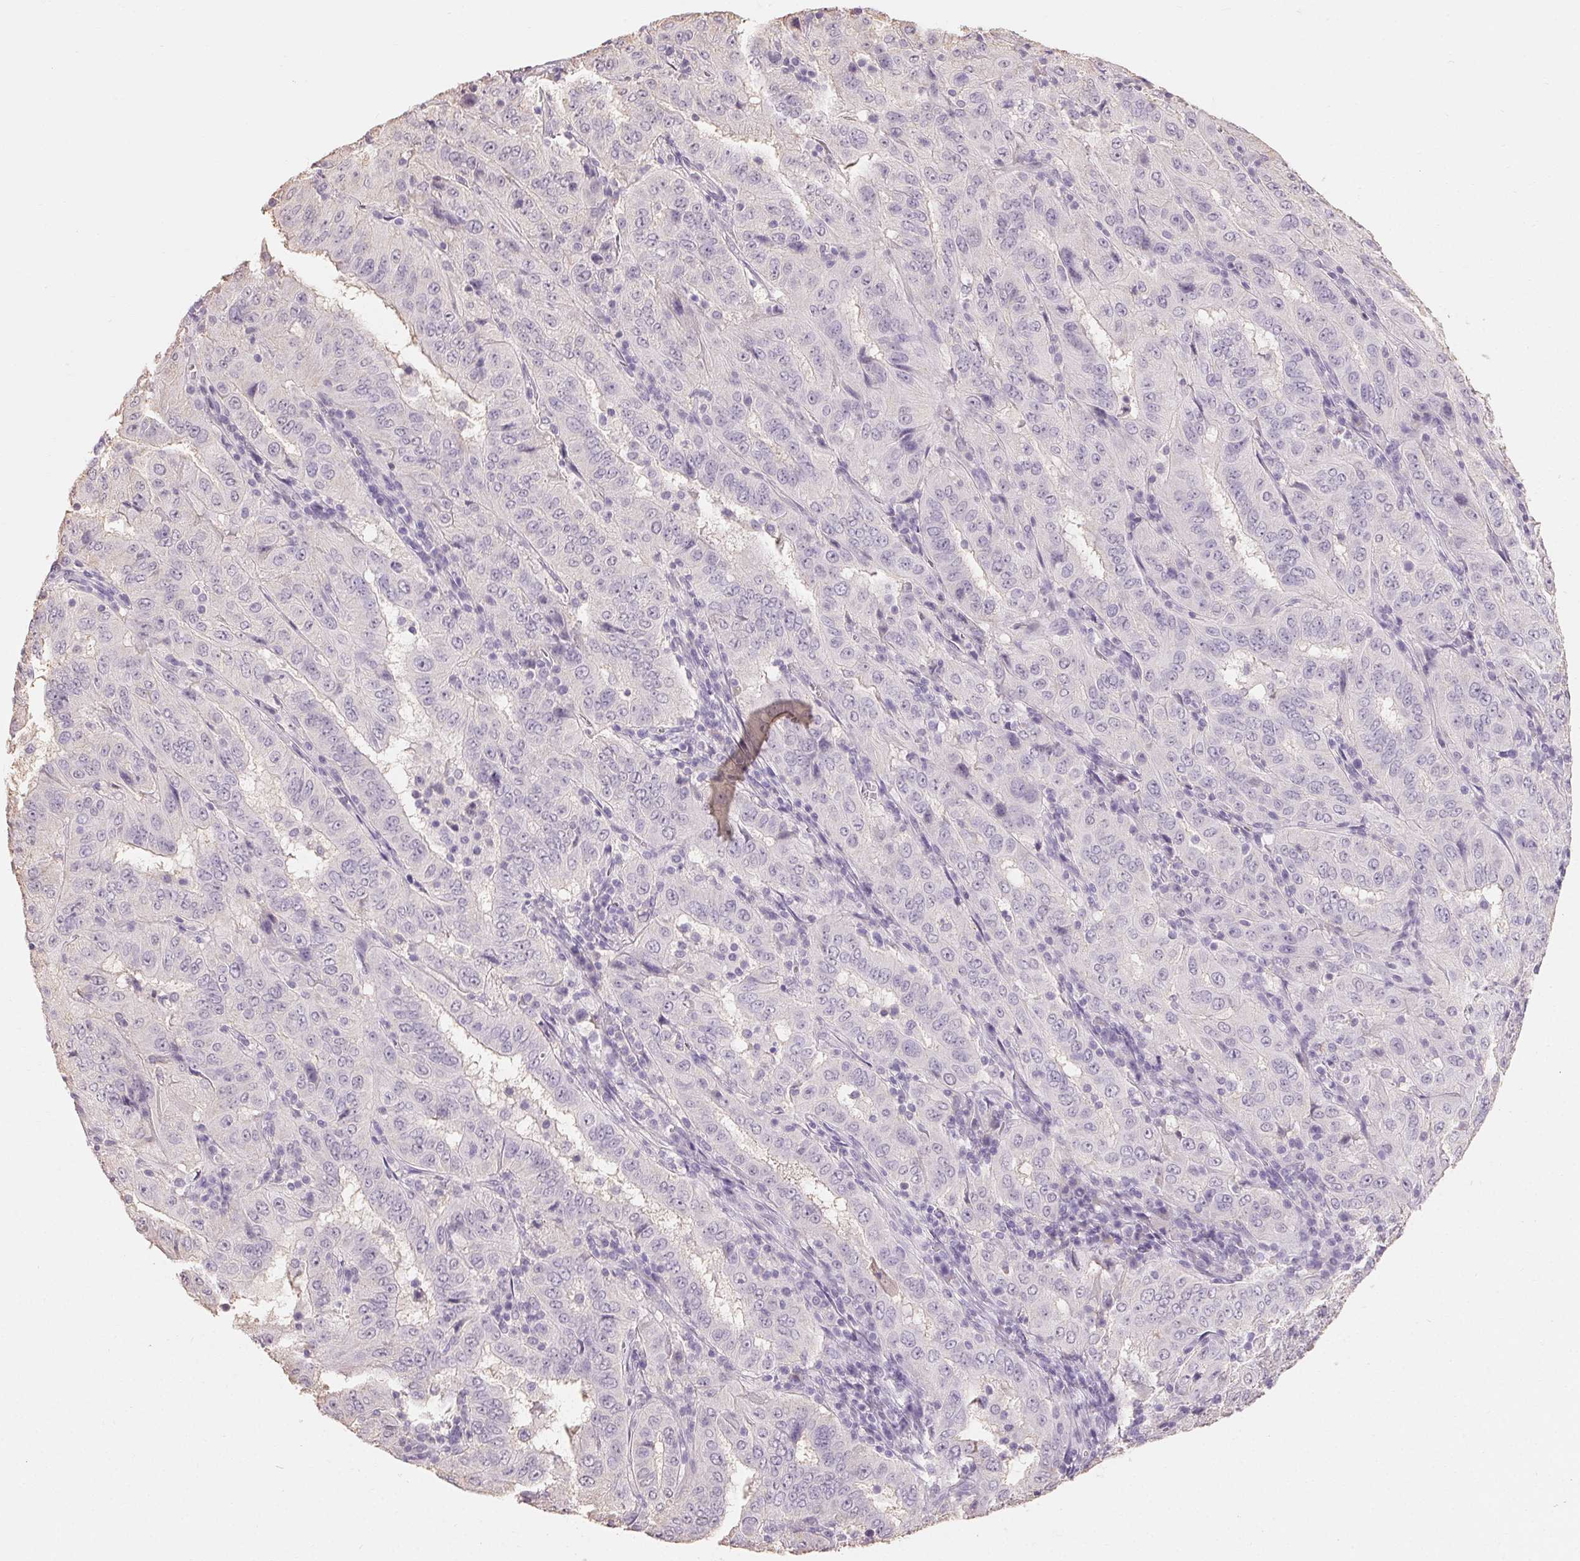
{"staining": {"intensity": "negative", "quantity": "none", "location": "none"}, "tissue": "pancreatic cancer", "cell_type": "Tumor cells", "image_type": "cancer", "snomed": [{"axis": "morphology", "description": "Adenocarcinoma, NOS"}, {"axis": "topography", "description": "Pancreas"}], "caption": "Pancreatic adenocarcinoma was stained to show a protein in brown. There is no significant expression in tumor cells. (Immunohistochemistry, brightfield microscopy, high magnification).", "gene": "MAP7D2", "patient": {"sex": "male", "age": 63}}